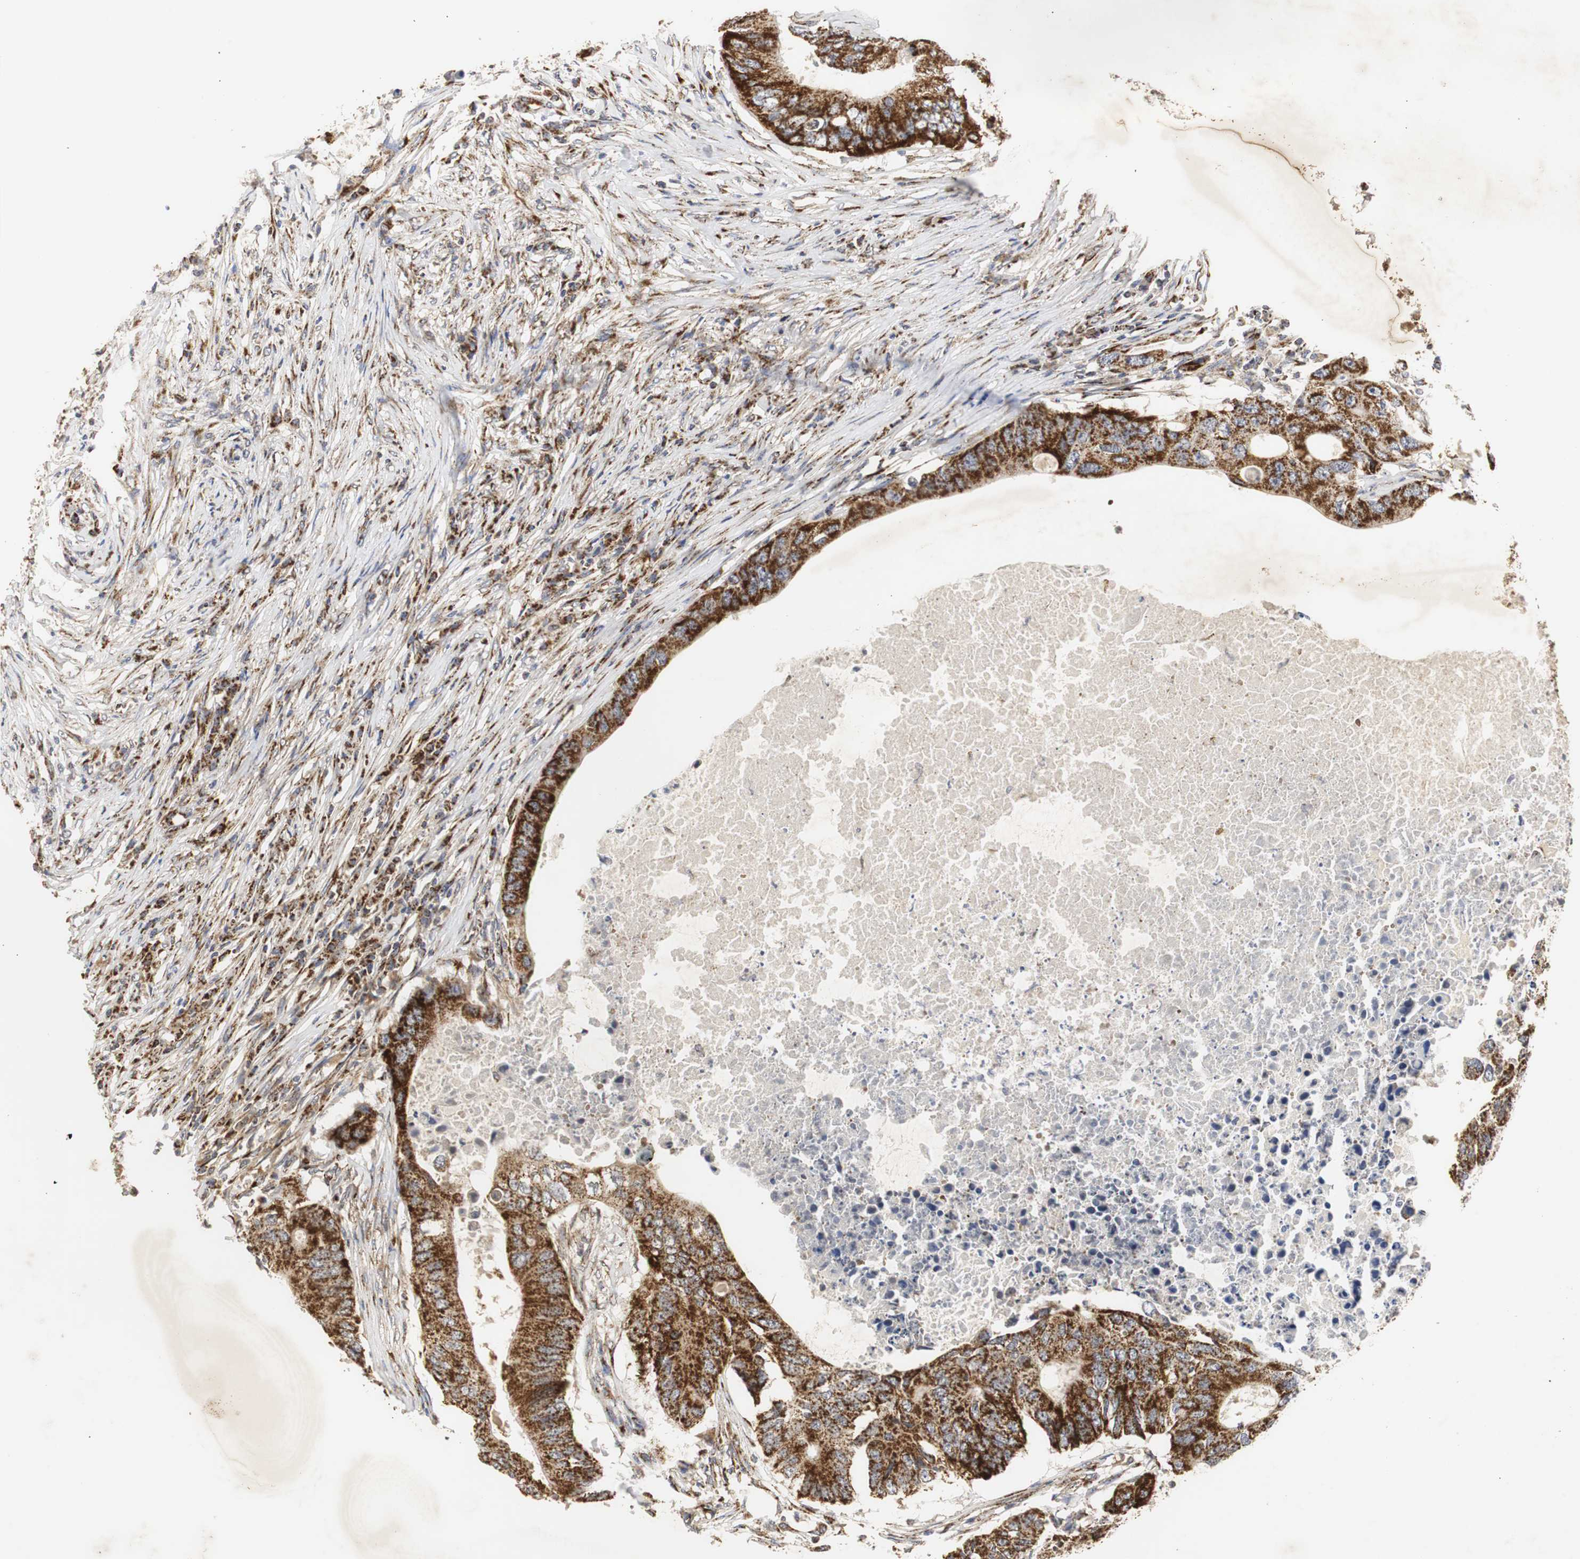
{"staining": {"intensity": "strong", "quantity": ">75%", "location": "cytoplasmic/membranous"}, "tissue": "colorectal cancer", "cell_type": "Tumor cells", "image_type": "cancer", "snomed": [{"axis": "morphology", "description": "Adenocarcinoma, NOS"}, {"axis": "topography", "description": "Colon"}], "caption": "This is a micrograph of immunohistochemistry (IHC) staining of colorectal cancer (adenocarcinoma), which shows strong positivity in the cytoplasmic/membranous of tumor cells.", "gene": "HSD17B10", "patient": {"sex": "male", "age": 71}}